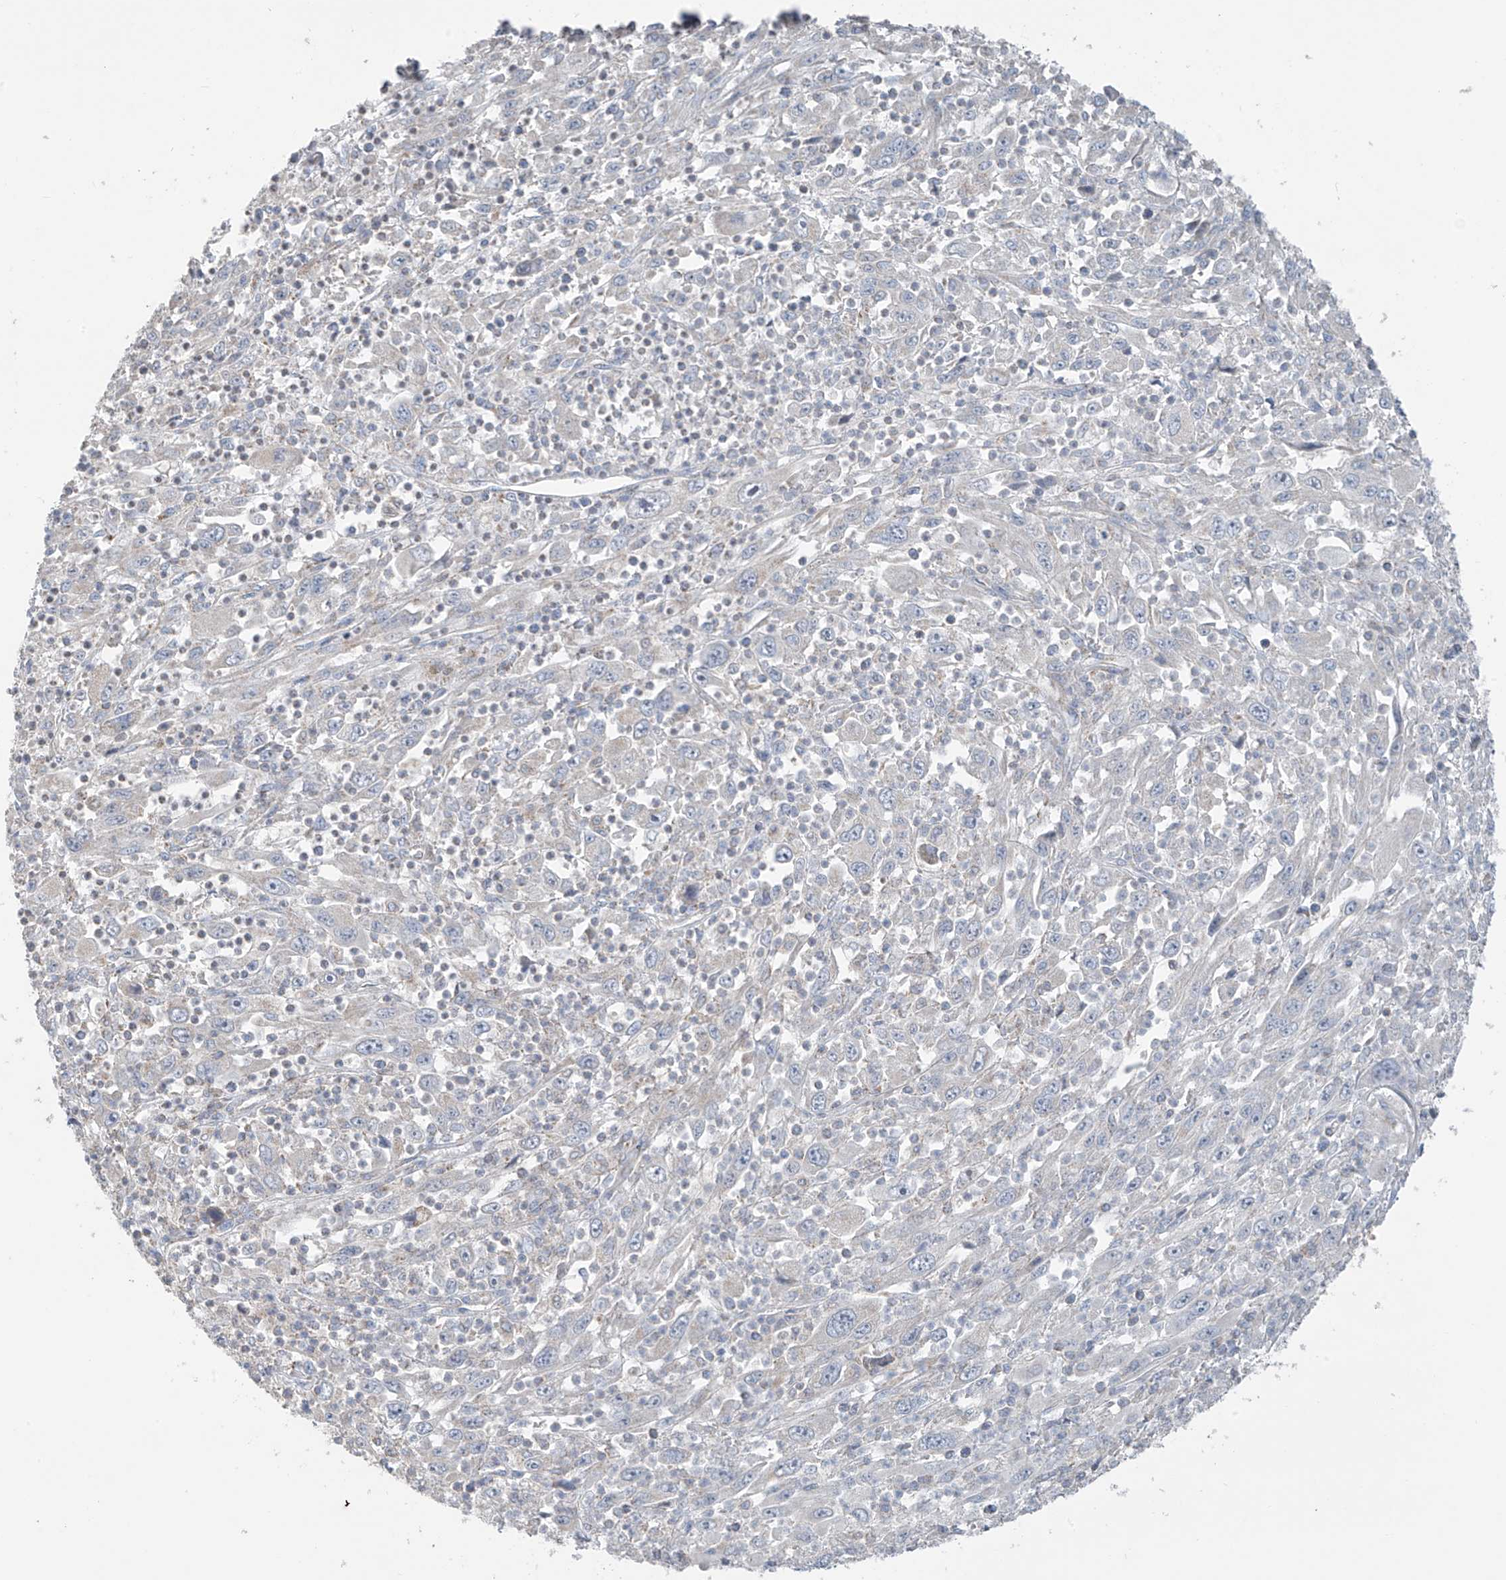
{"staining": {"intensity": "negative", "quantity": "none", "location": "none"}, "tissue": "melanoma", "cell_type": "Tumor cells", "image_type": "cancer", "snomed": [{"axis": "morphology", "description": "Malignant melanoma, Metastatic site"}, {"axis": "topography", "description": "Skin"}], "caption": "Immunohistochemistry (IHC) of human malignant melanoma (metastatic site) shows no staining in tumor cells.", "gene": "SYN3", "patient": {"sex": "female", "age": 56}}